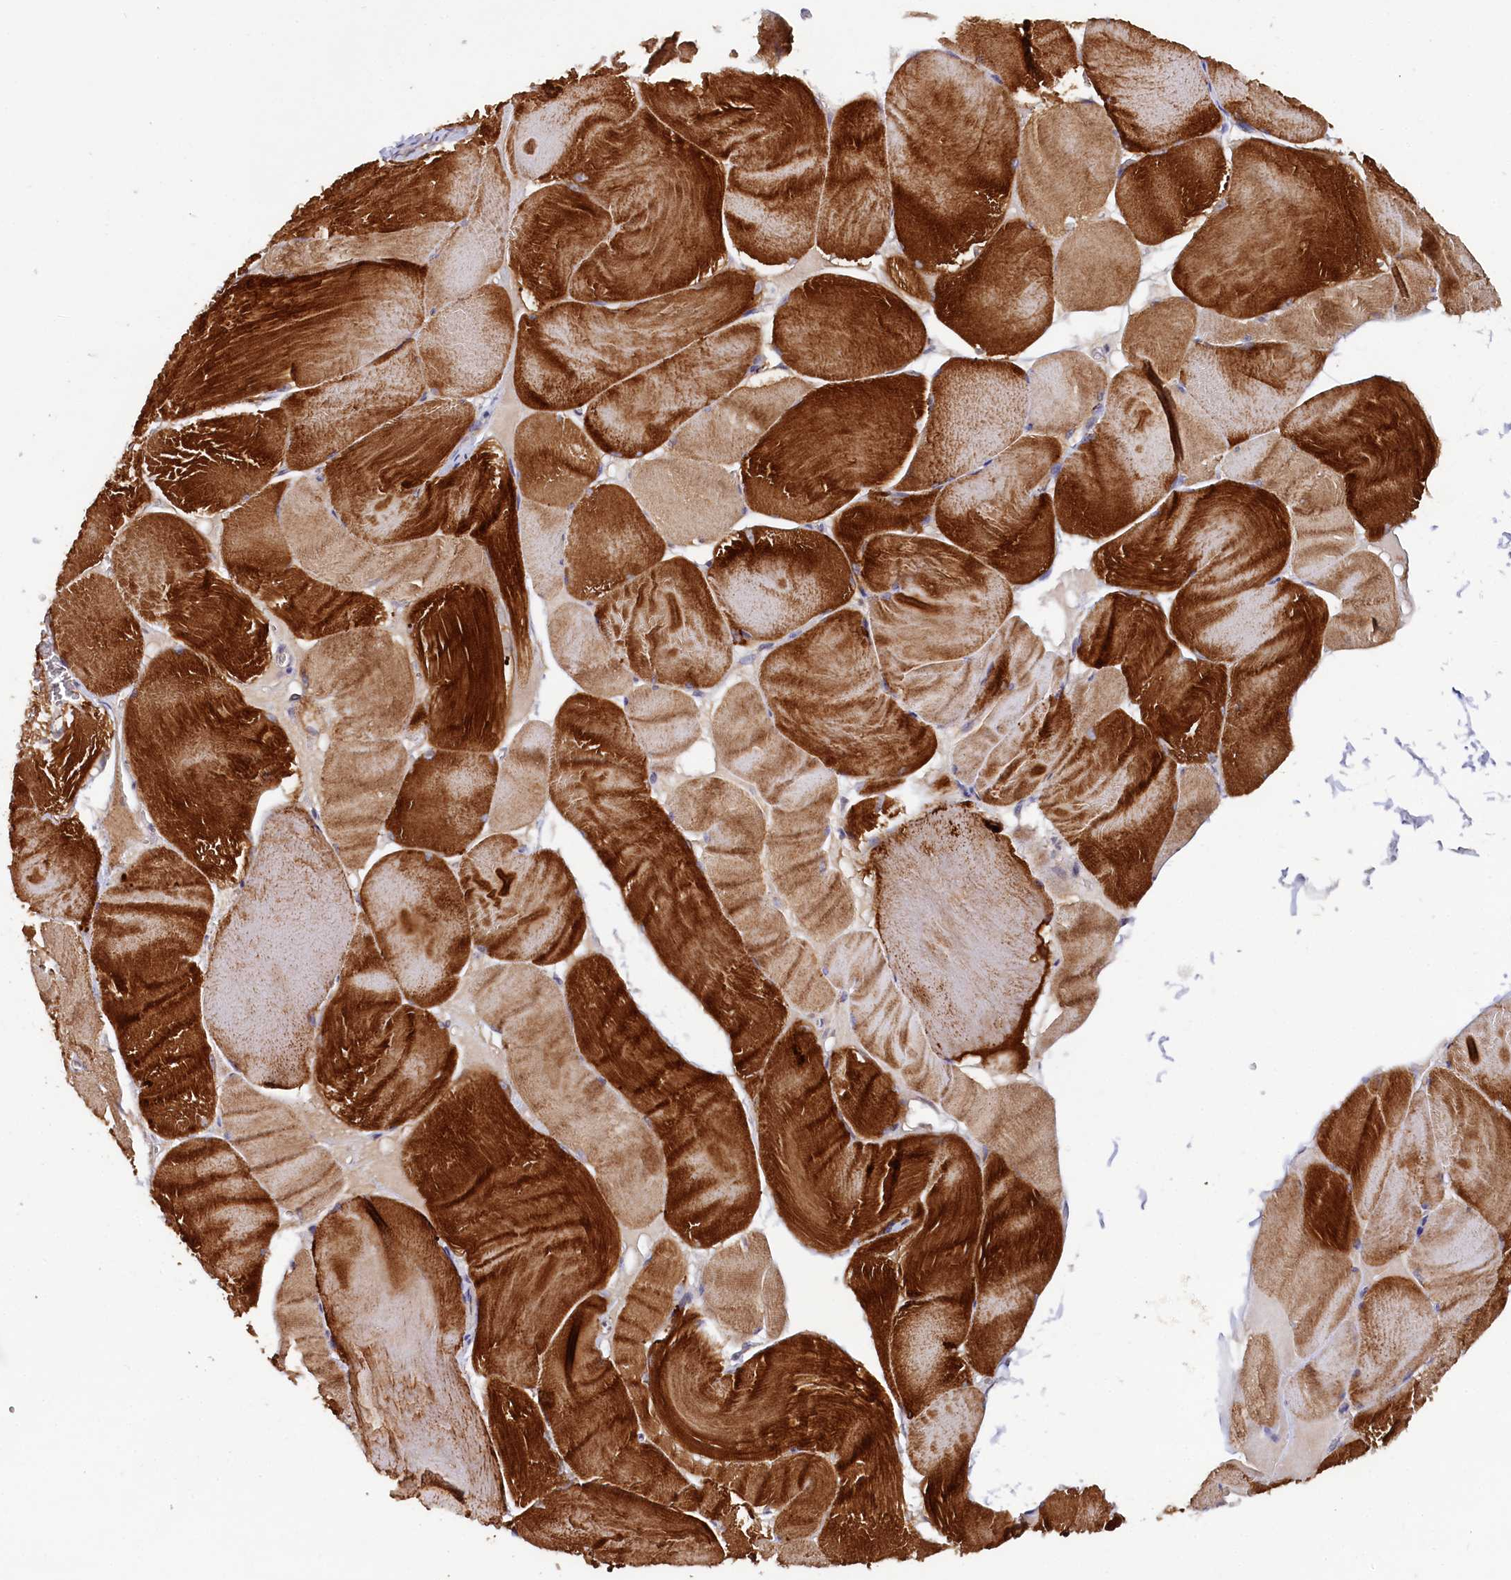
{"staining": {"intensity": "strong", "quantity": ">75%", "location": "cytoplasmic/membranous"}, "tissue": "skeletal muscle", "cell_type": "Myocytes", "image_type": "normal", "snomed": [{"axis": "morphology", "description": "Normal tissue, NOS"}, {"axis": "morphology", "description": "Basal cell carcinoma"}, {"axis": "topography", "description": "Skeletal muscle"}], "caption": "This photomicrograph reveals immunohistochemistry staining of normal skeletal muscle, with high strong cytoplasmic/membranous staining in about >75% of myocytes.", "gene": "ETFBKMT", "patient": {"sex": "female", "age": 64}}